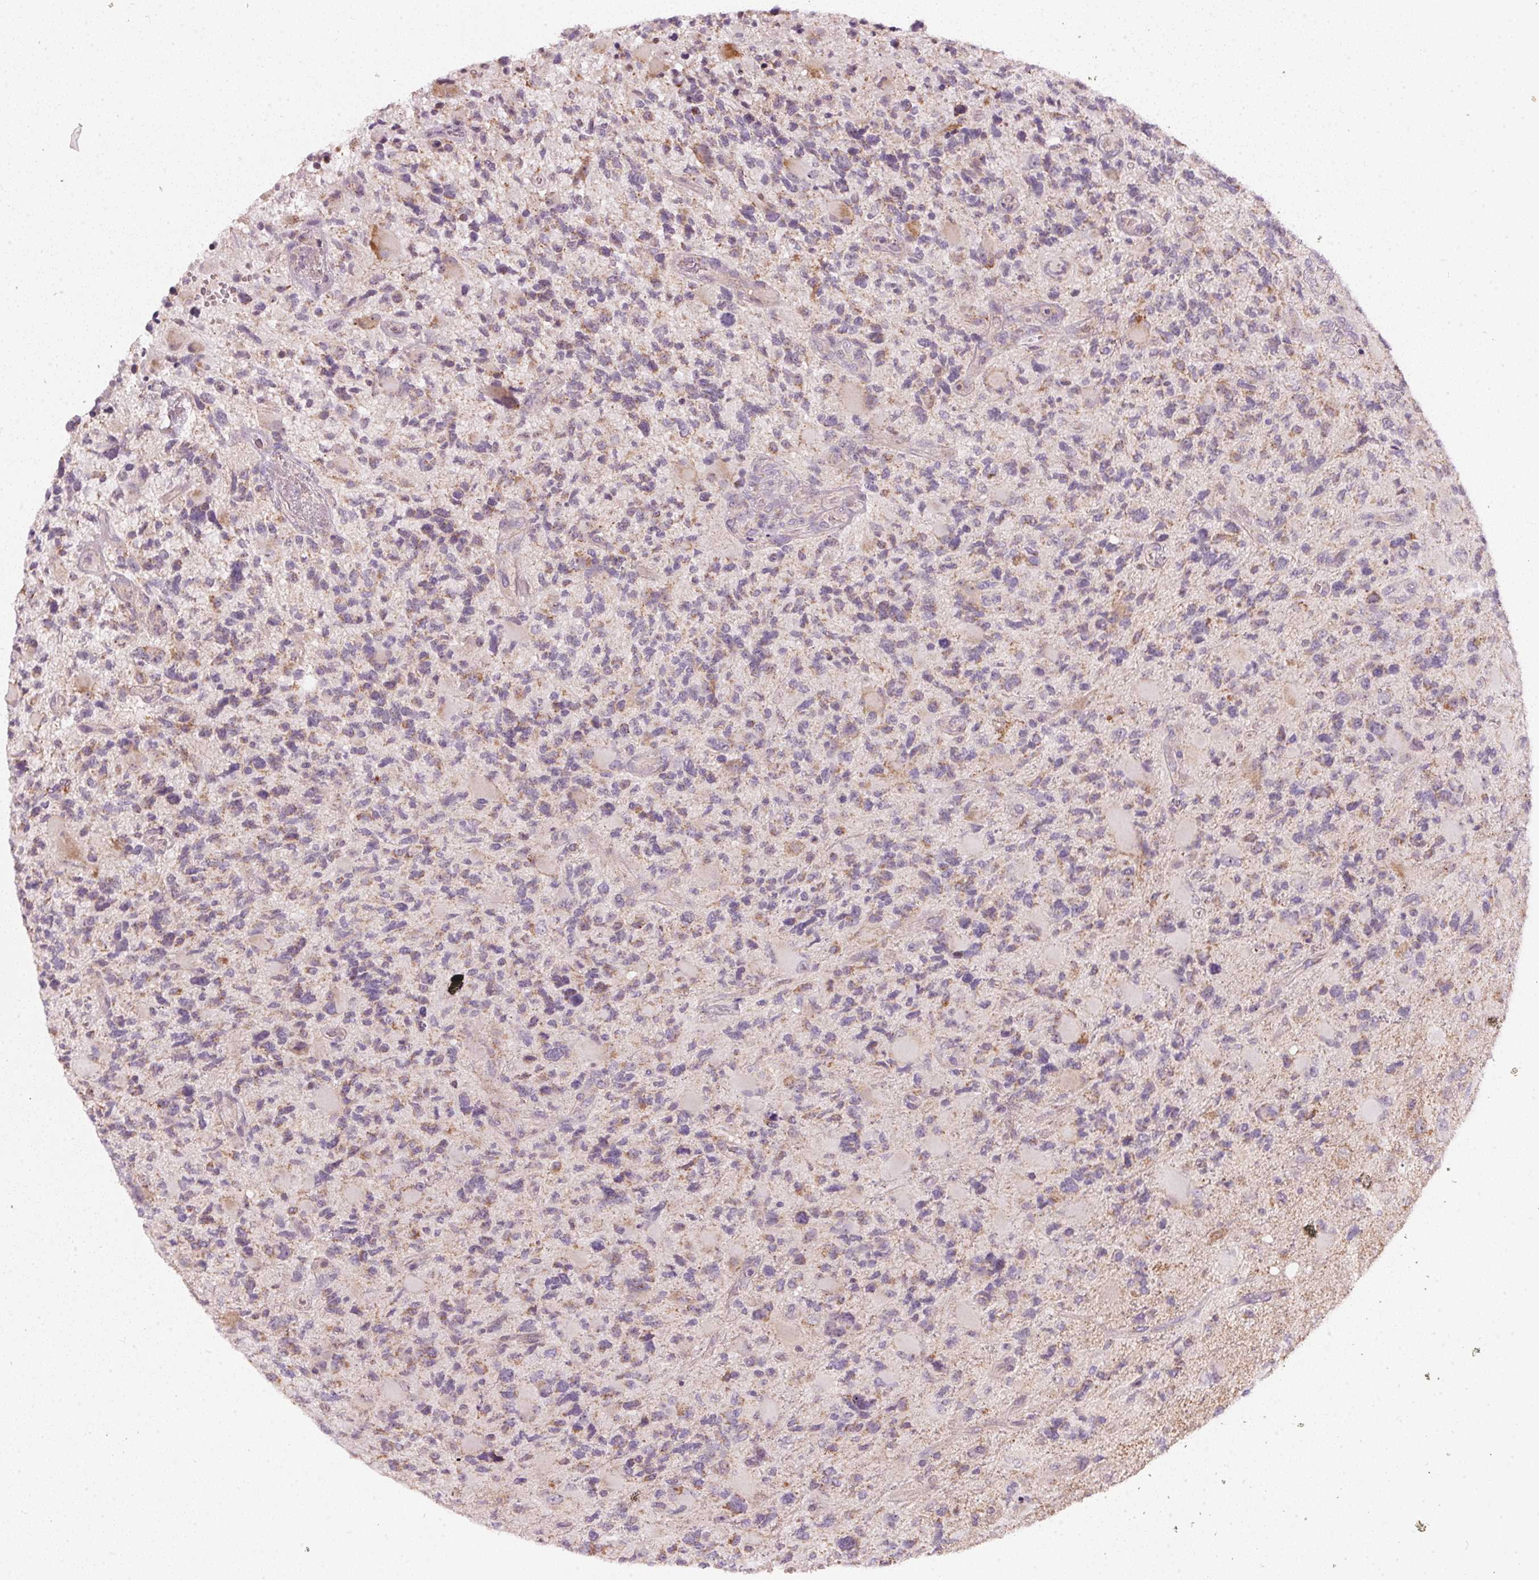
{"staining": {"intensity": "weak", "quantity": "<25%", "location": "cytoplasmic/membranous"}, "tissue": "glioma", "cell_type": "Tumor cells", "image_type": "cancer", "snomed": [{"axis": "morphology", "description": "Glioma, malignant, High grade"}, {"axis": "topography", "description": "Brain"}], "caption": "This histopathology image is of glioma stained with immunohistochemistry (IHC) to label a protein in brown with the nuclei are counter-stained blue. There is no staining in tumor cells.", "gene": "COQ7", "patient": {"sex": "female", "age": 71}}